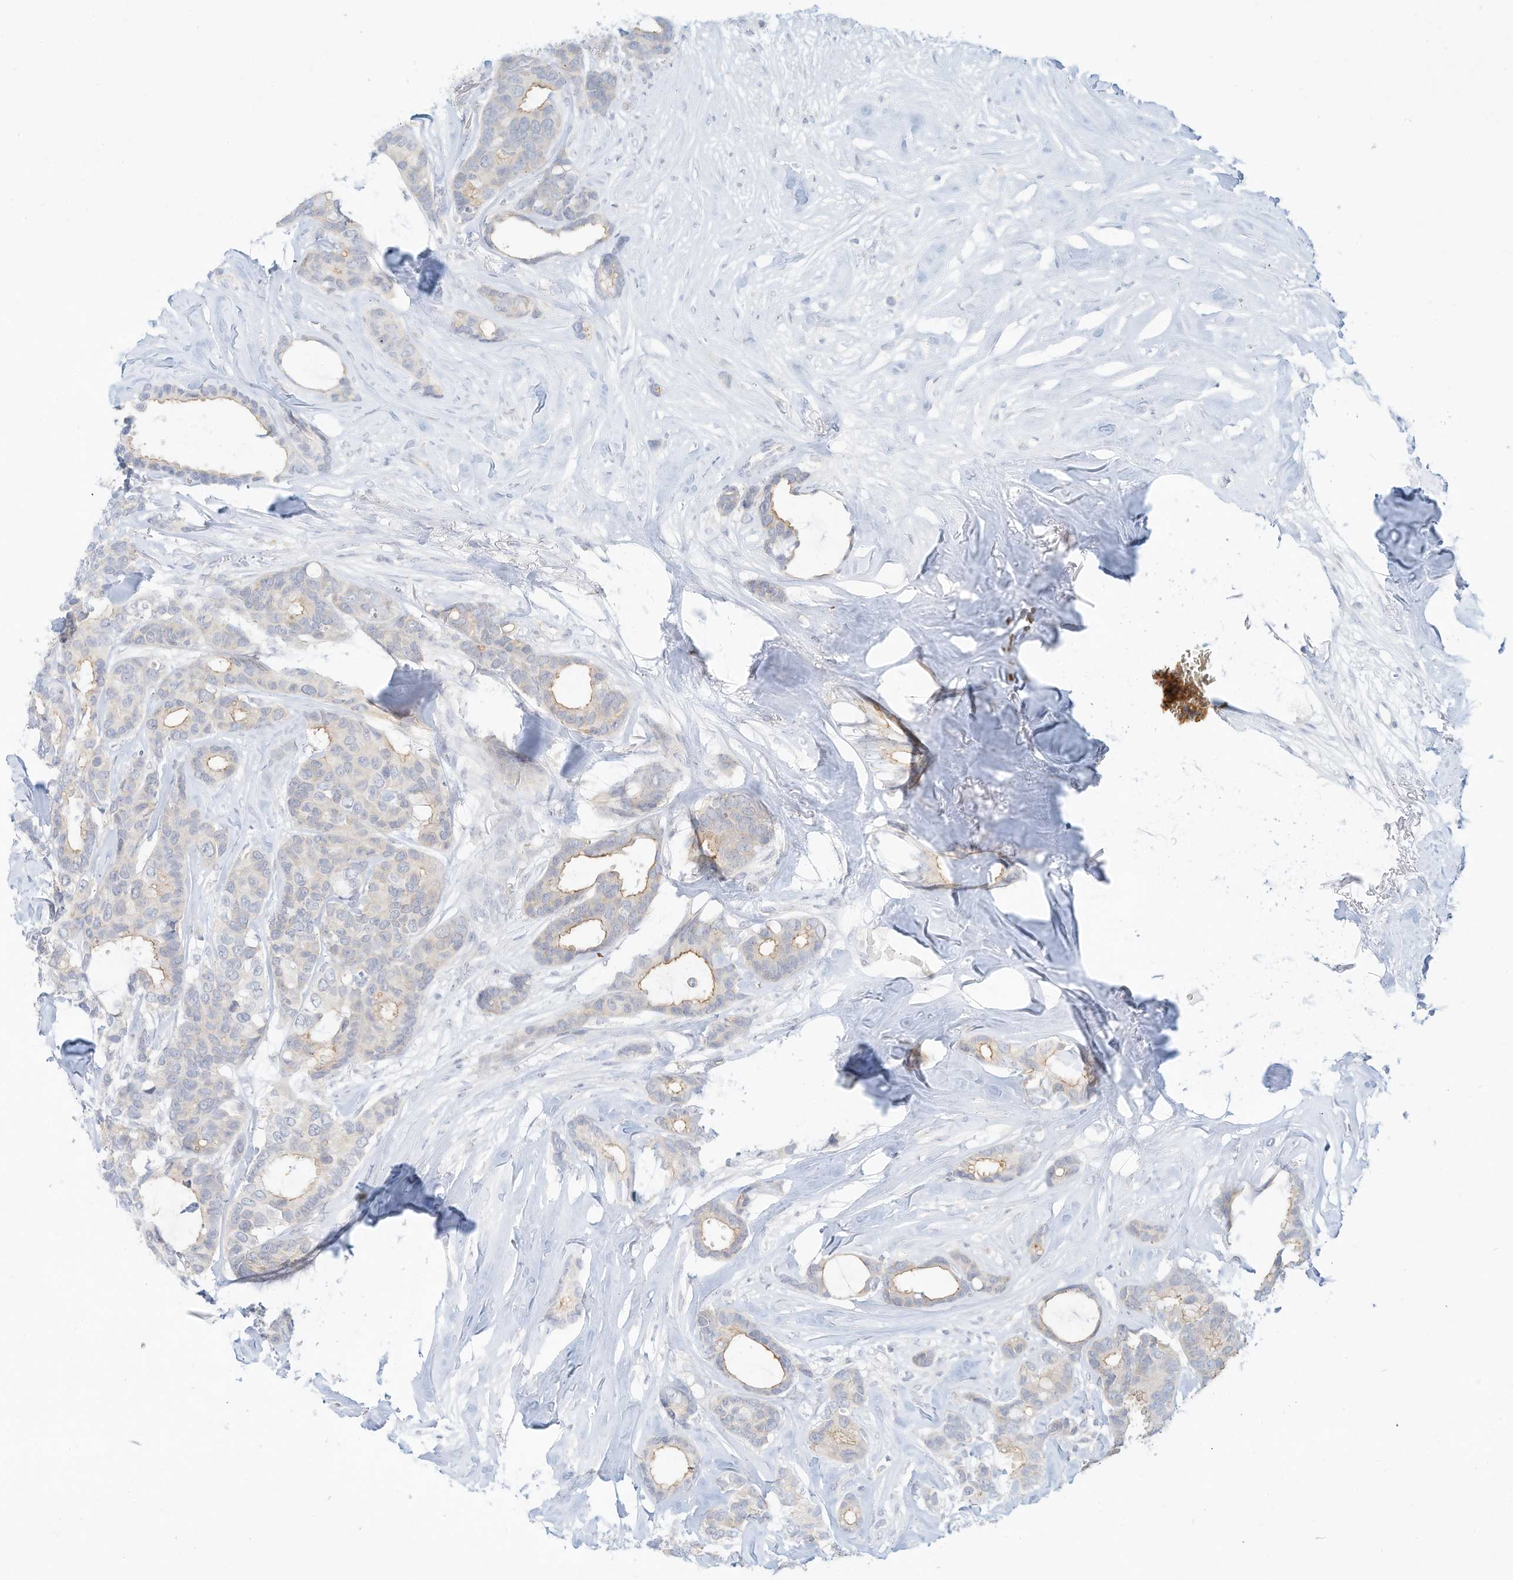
{"staining": {"intensity": "weak", "quantity": "<25%", "location": "cytoplasmic/membranous"}, "tissue": "breast cancer", "cell_type": "Tumor cells", "image_type": "cancer", "snomed": [{"axis": "morphology", "description": "Duct carcinoma"}, {"axis": "topography", "description": "Breast"}], "caption": "DAB (3,3'-diaminobenzidine) immunohistochemical staining of breast cancer demonstrates no significant positivity in tumor cells.", "gene": "PAK6", "patient": {"sex": "female", "age": 87}}